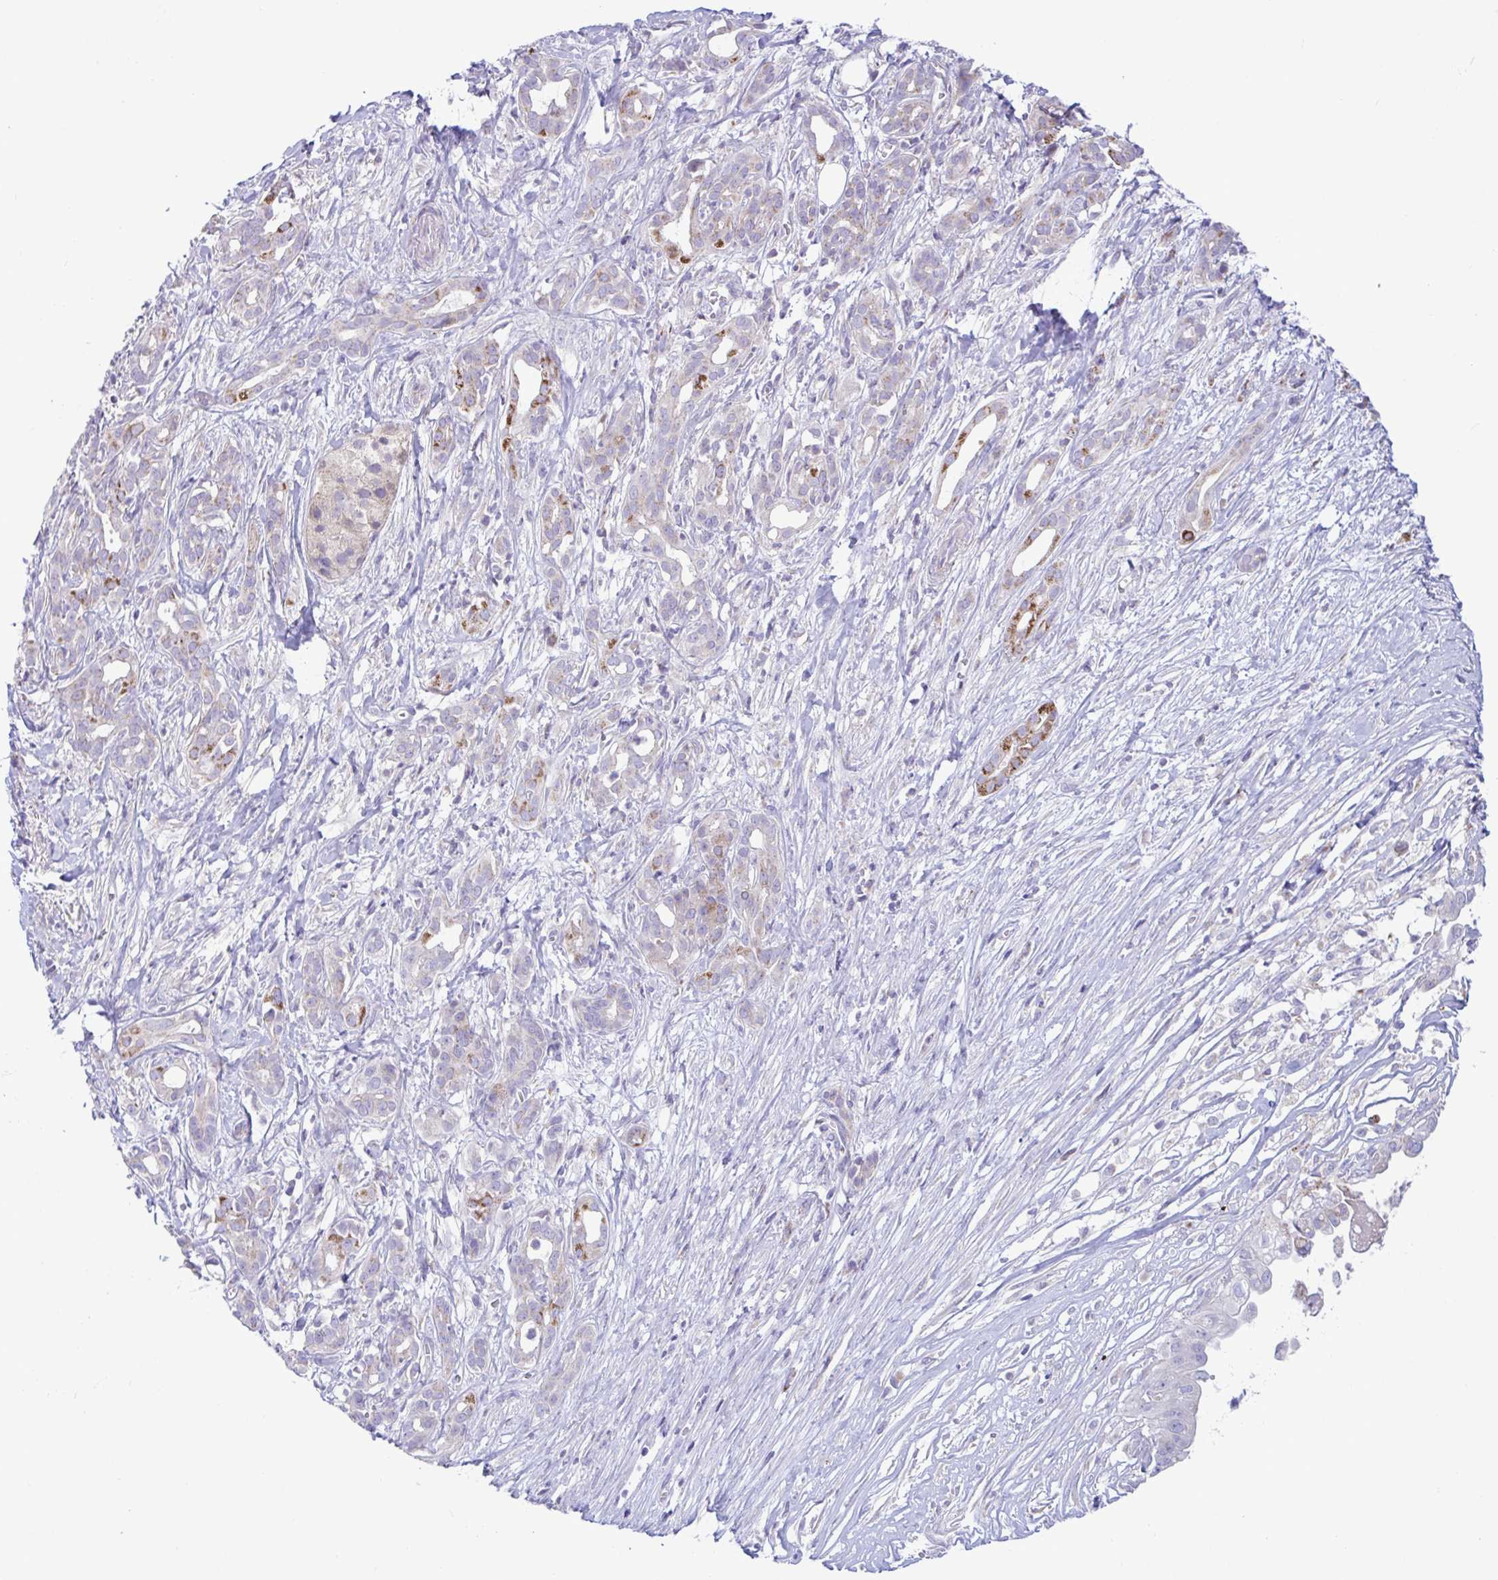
{"staining": {"intensity": "moderate", "quantity": "<25%", "location": "cytoplasmic/membranous"}, "tissue": "pancreatic cancer", "cell_type": "Tumor cells", "image_type": "cancer", "snomed": [{"axis": "morphology", "description": "Adenocarcinoma, NOS"}, {"axis": "topography", "description": "Pancreas"}], "caption": "Immunohistochemistry (IHC) (DAB (3,3'-diaminobenzidine)) staining of human pancreatic adenocarcinoma exhibits moderate cytoplasmic/membranous protein staining in about <25% of tumor cells.", "gene": "DTX3", "patient": {"sex": "male", "age": 61}}